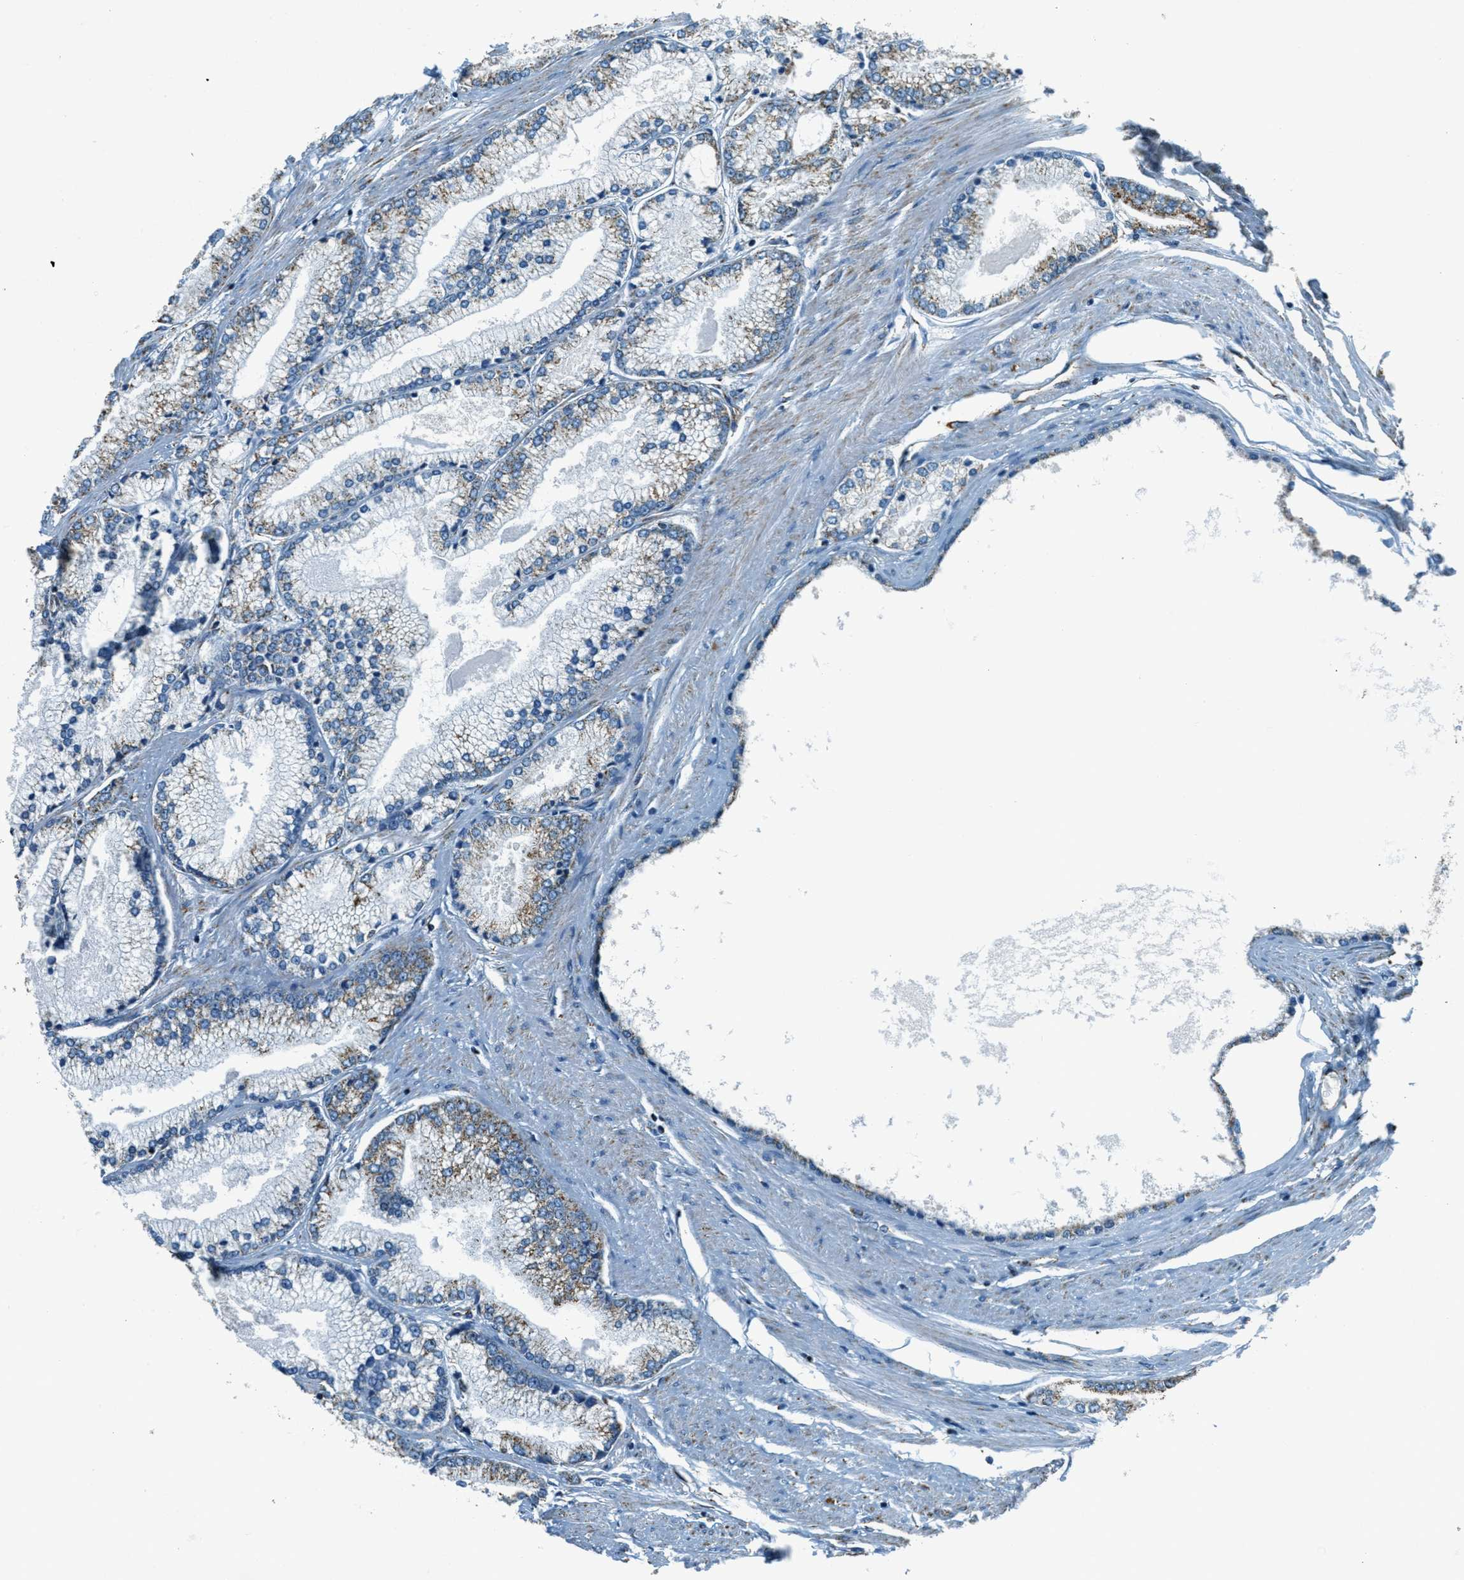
{"staining": {"intensity": "weak", "quantity": "<25%", "location": "cytoplasmic/membranous"}, "tissue": "prostate cancer", "cell_type": "Tumor cells", "image_type": "cancer", "snomed": [{"axis": "morphology", "description": "Adenocarcinoma, High grade"}, {"axis": "topography", "description": "Prostate"}], "caption": "This is a histopathology image of IHC staining of prostate adenocarcinoma (high-grade), which shows no staining in tumor cells.", "gene": "CHST15", "patient": {"sex": "male", "age": 61}}